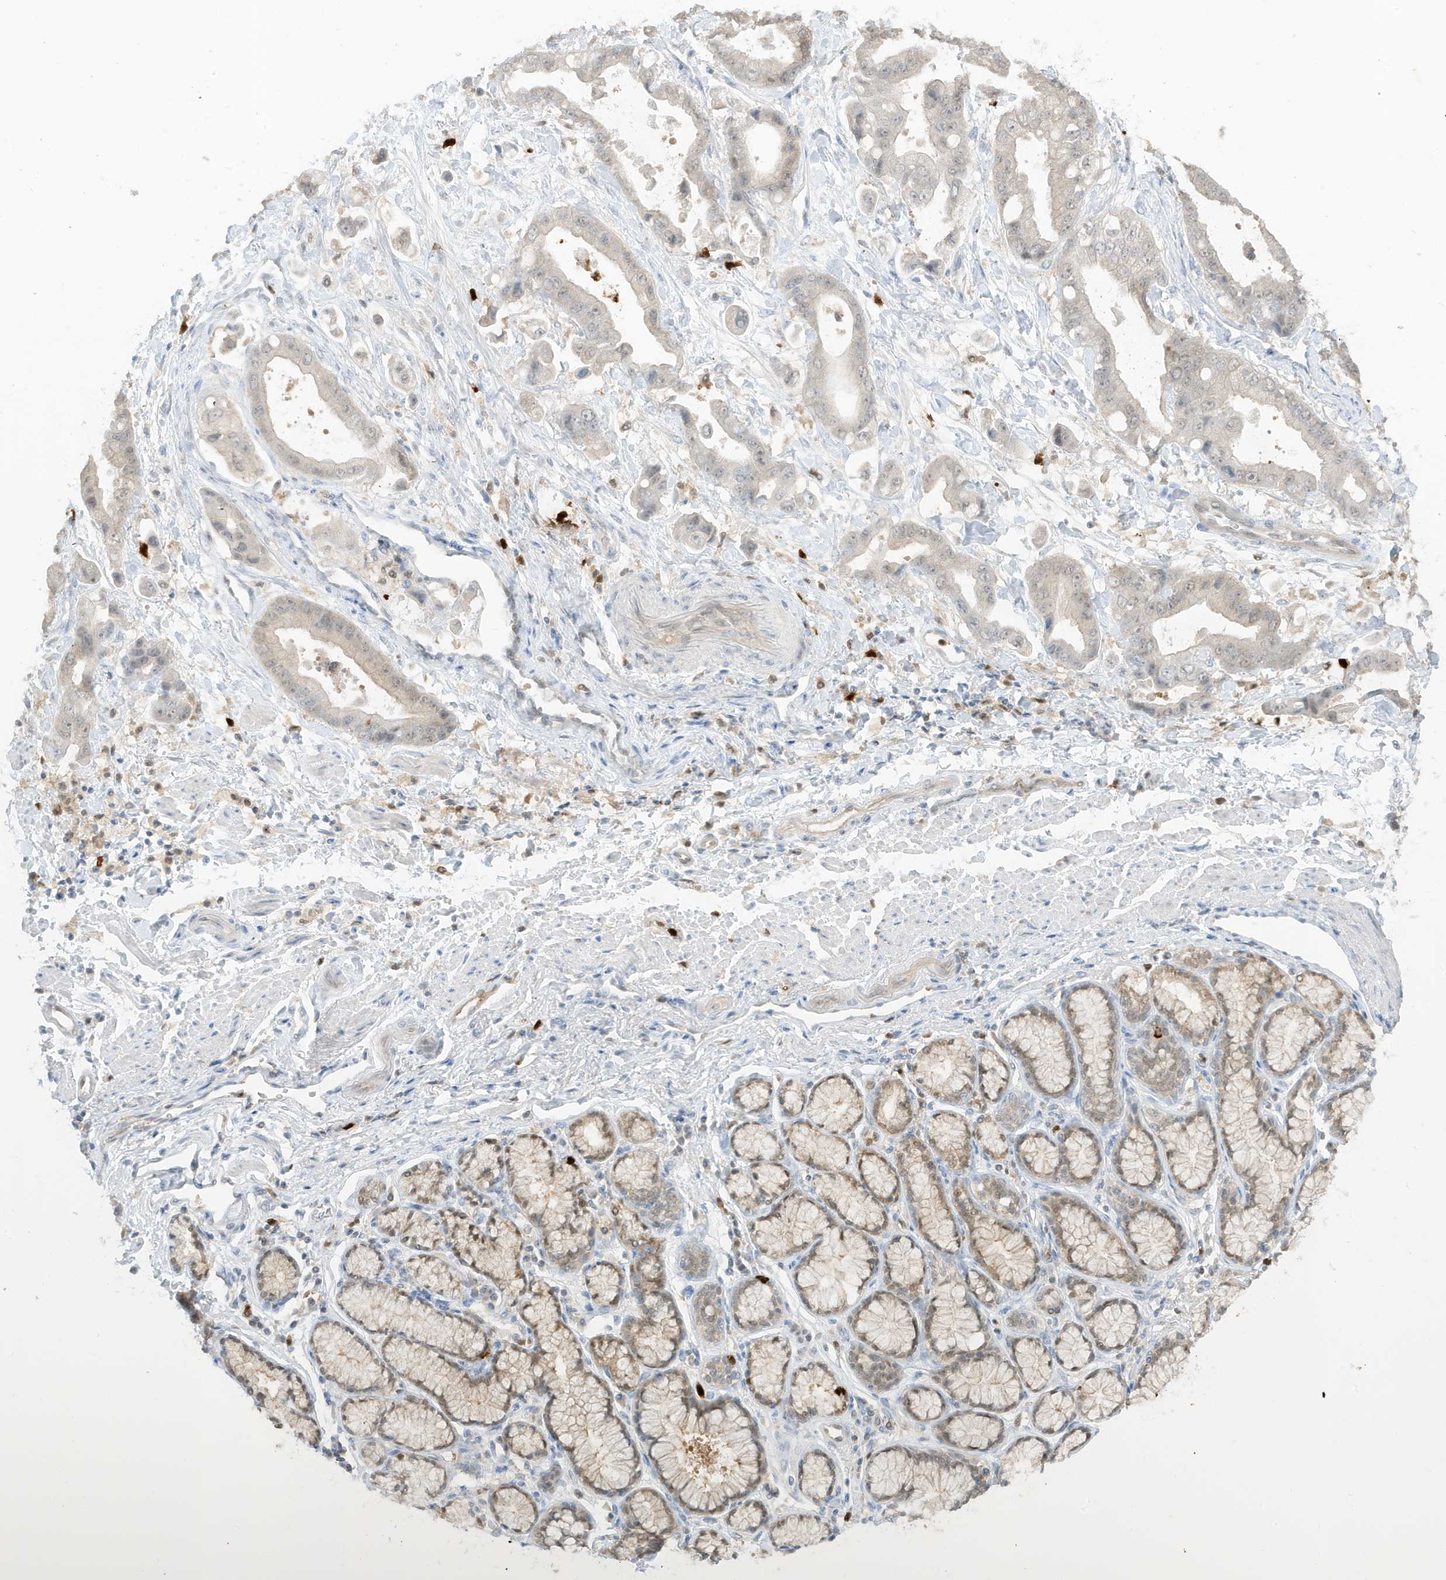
{"staining": {"intensity": "weak", "quantity": "<25%", "location": "nuclear"}, "tissue": "stomach cancer", "cell_type": "Tumor cells", "image_type": "cancer", "snomed": [{"axis": "morphology", "description": "Adenocarcinoma, NOS"}, {"axis": "topography", "description": "Stomach"}], "caption": "Immunohistochemistry photomicrograph of neoplastic tissue: stomach adenocarcinoma stained with DAB (3,3'-diaminobenzidine) demonstrates no significant protein staining in tumor cells. The staining was performed using DAB to visualize the protein expression in brown, while the nuclei were stained in blue with hematoxylin (Magnification: 20x).", "gene": "GCA", "patient": {"sex": "male", "age": 62}}